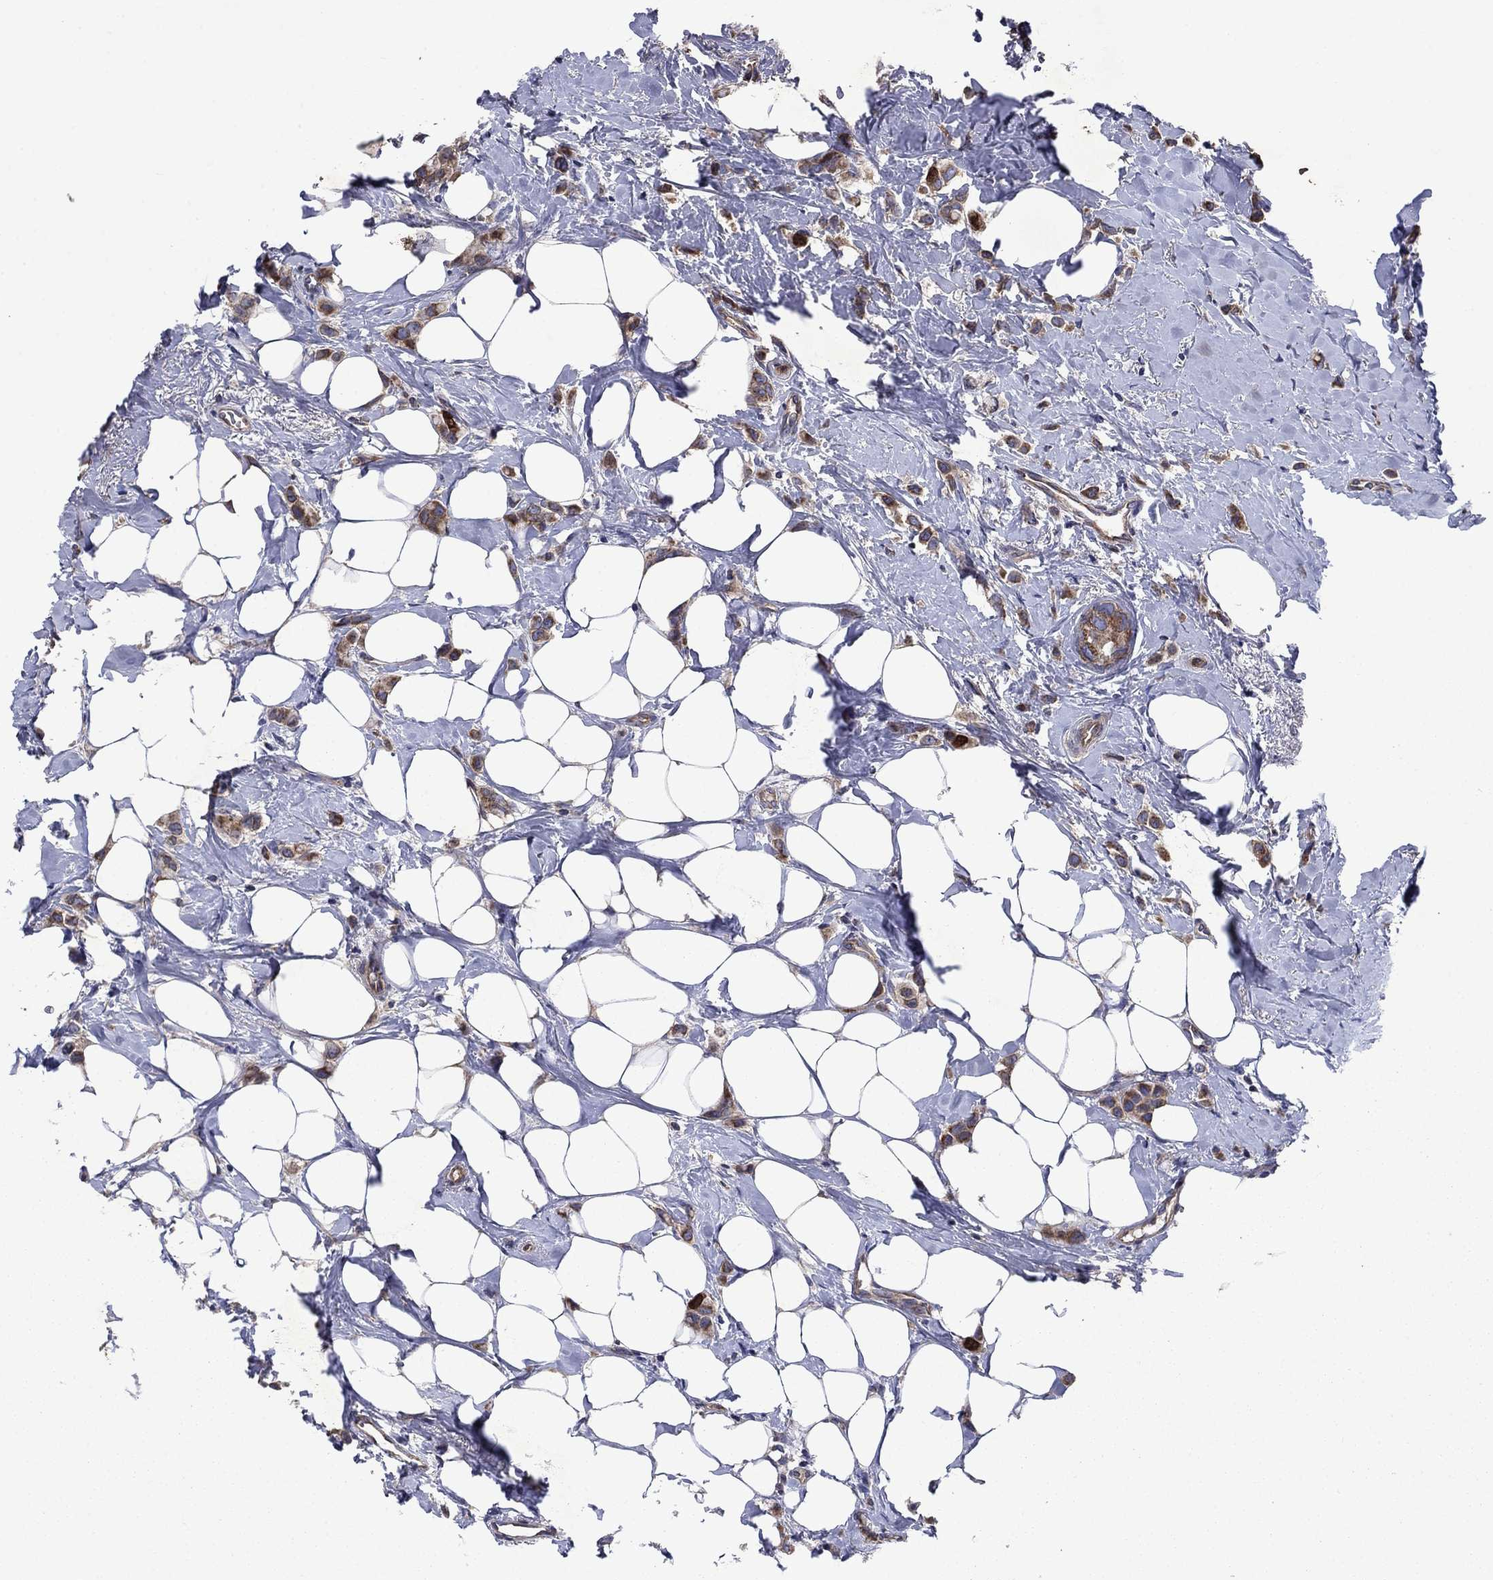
{"staining": {"intensity": "moderate", "quantity": "25%-75%", "location": "cytoplasmic/membranous"}, "tissue": "breast cancer", "cell_type": "Tumor cells", "image_type": "cancer", "snomed": [{"axis": "morphology", "description": "Lobular carcinoma"}, {"axis": "topography", "description": "Breast"}], "caption": "Moderate cytoplasmic/membranous staining is appreciated in approximately 25%-75% of tumor cells in breast cancer (lobular carcinoma).", "gene": "KIF22", "patient": {"sex": "female", "age": 66}}